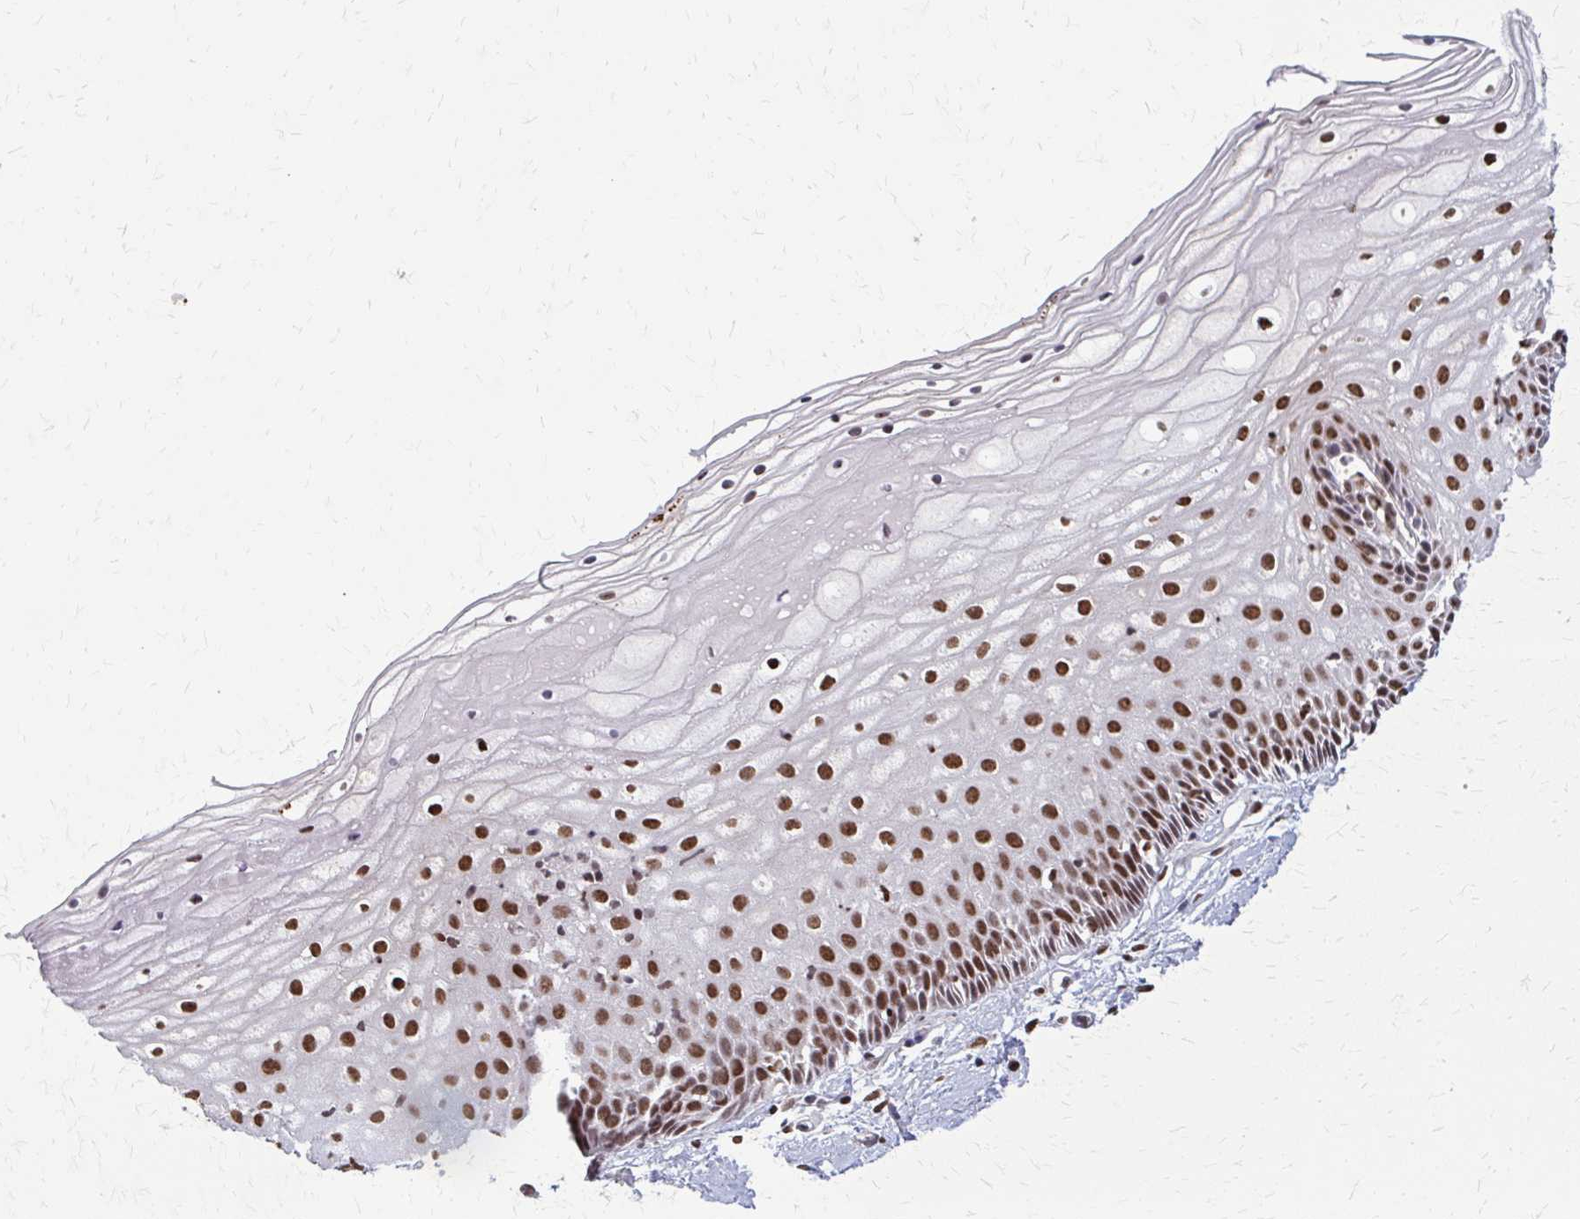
{"staining": {"intensity": "moderate", "quantity": ">75%", "location": "nuclear"}, "tissue": "cervix", "cell_type": "Glandular cells", "image_type": "normal", "snomed": [{"axis": "morphology", "description": "Normal tissue, NOS"}, {"axis": "topography", "description": "Cervix"}], "caption": "A high-resolution micrograph shows IHC staining of unremarkable cervix, which reveals moderate nuclear expression in approximately >75% of glandular cells. Immunohistochemistry stains the protein of interest in brown and the nuclei are stained blue.", "gene": "TTF1", "patient": {"sex": "female", "age": 36}}